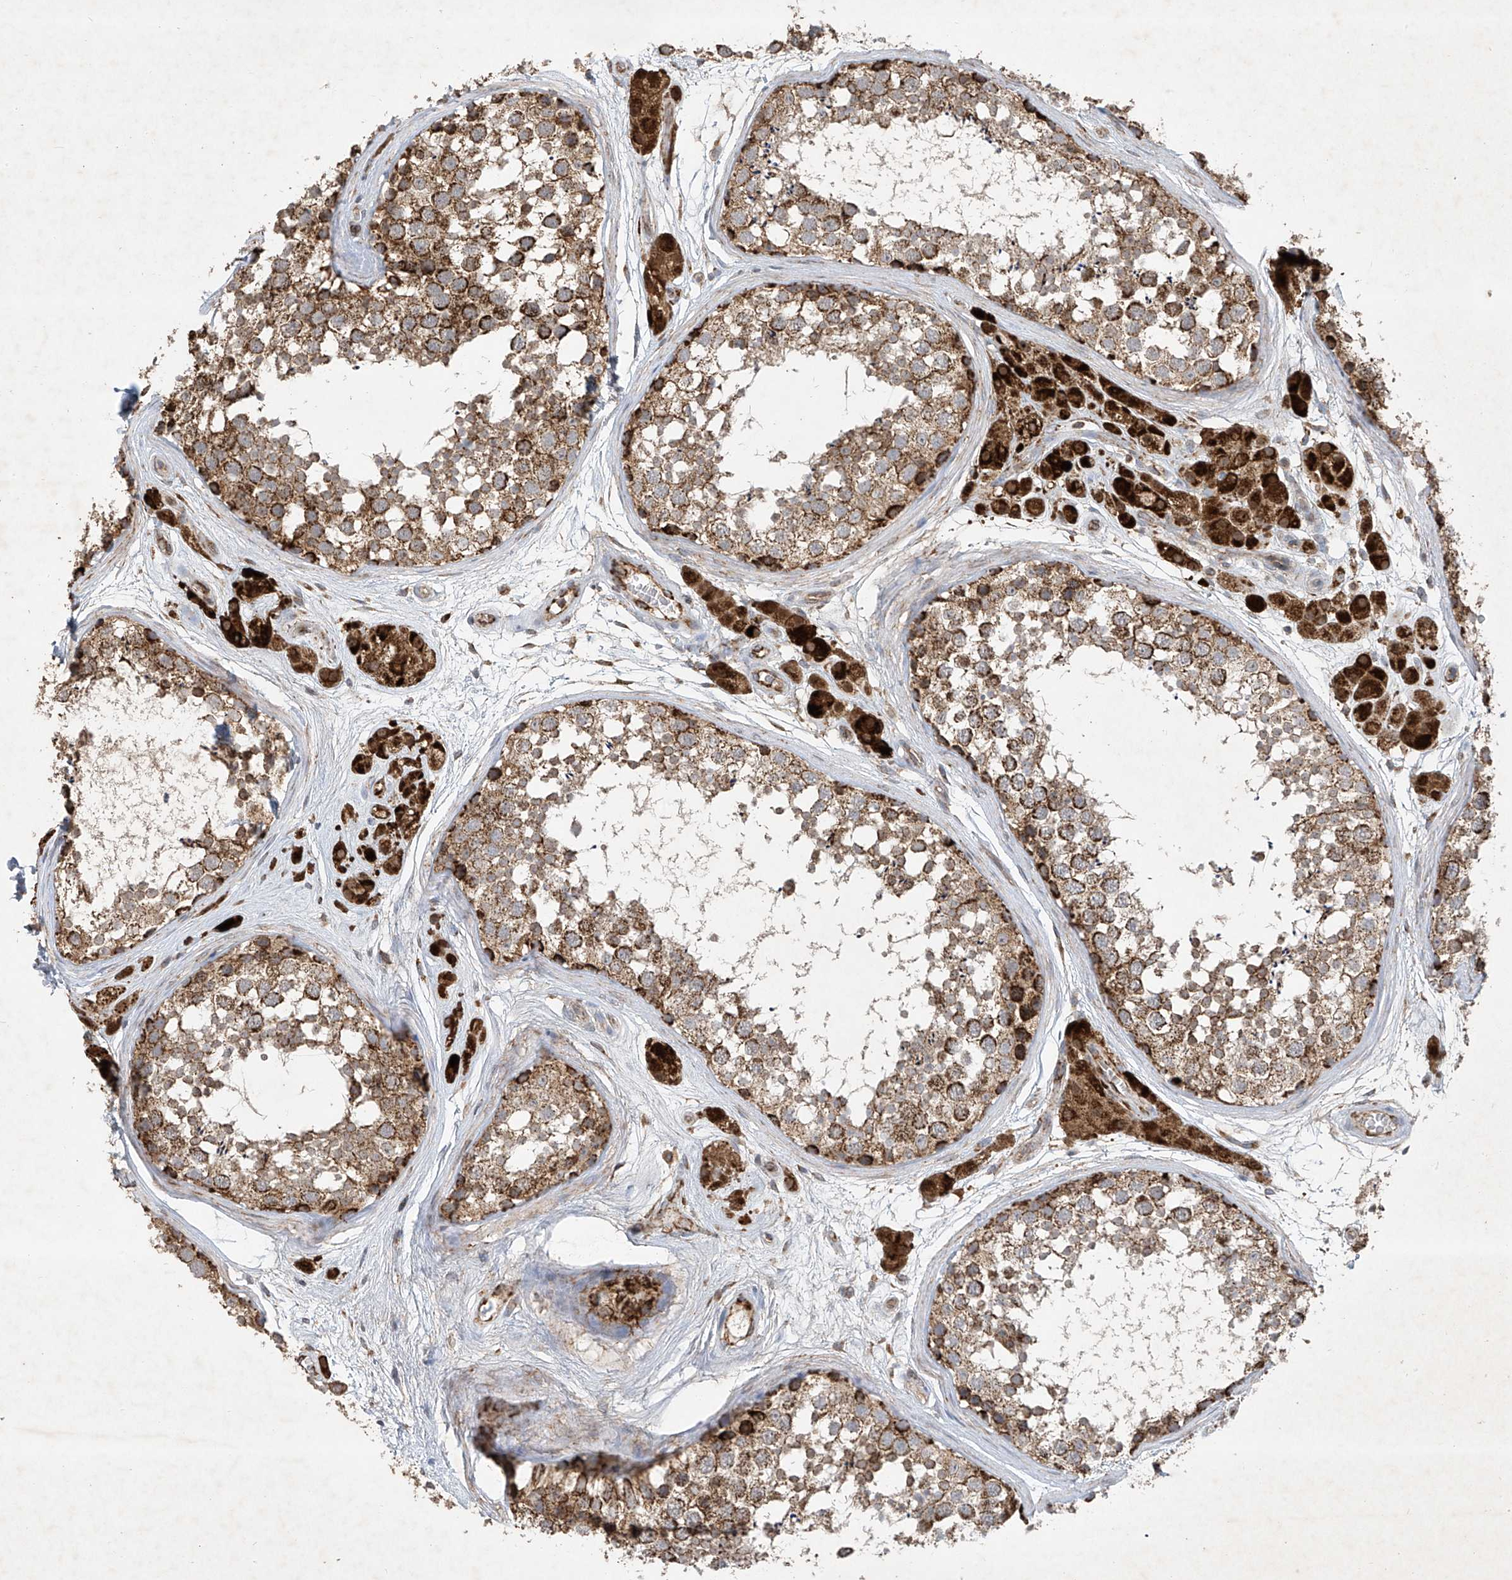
{"staining": {"intensity": "moderate", "quantity": ">75%", "location": "cytoplasmic/membranous"}, "tissue": "testis", "cell_type": "Cells in seminiferous ducts", "image_type": "normal", "snomed": [{"axis": "morphology", "description": "Normal tissue, NOS"}, {"axis": "topography", "description": "Testis"}], "caption": "About >75% of cells in seminiferous ducts in normal human testis show moderate cytoplasmic/membranous protein positivity as visualized by brown immunohistochemical staining.", "gene": "UQCC1", "patient": {"sex": "male", "age": 56}}